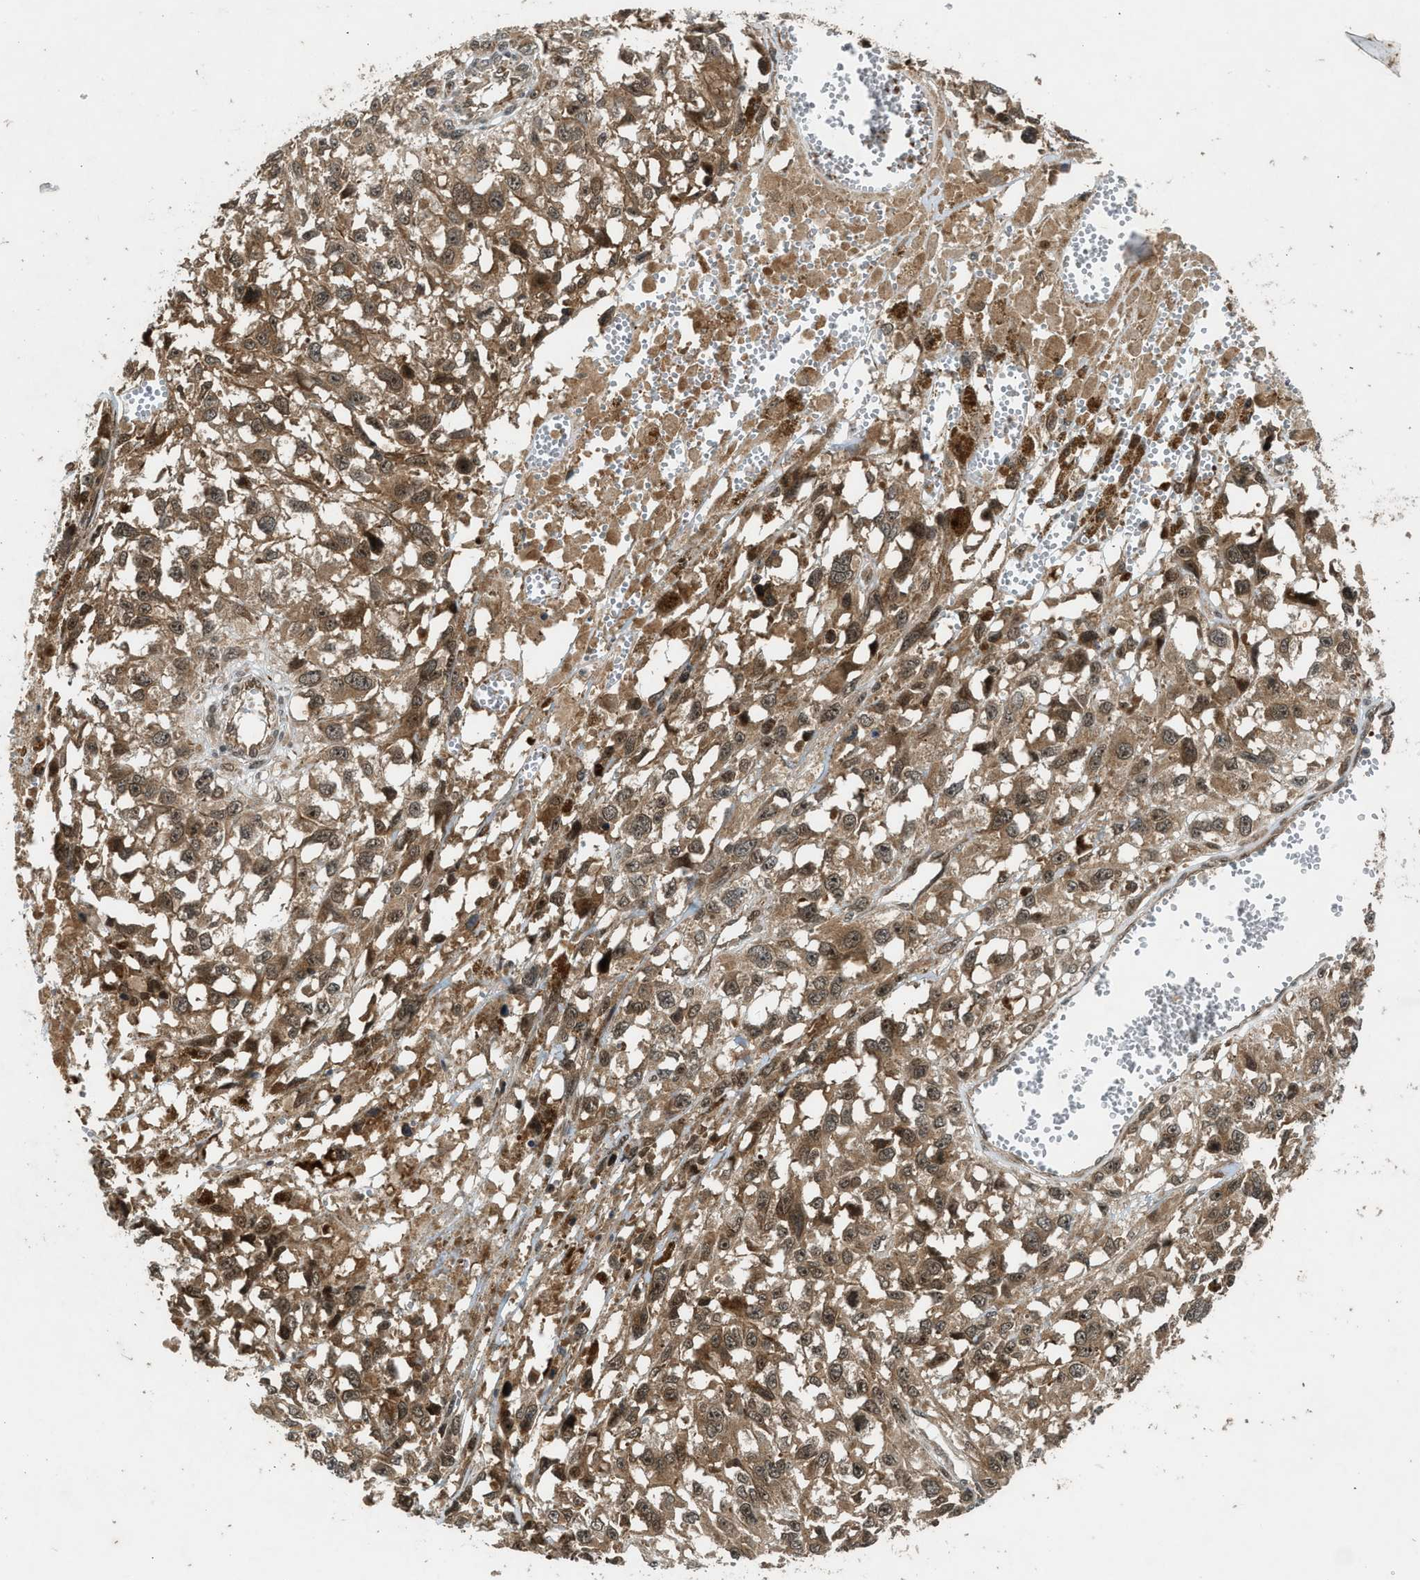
{"staining": {"intensity": "moderate", "quantity": ">75%", "location": "cytoplasmic/membranous"}, "tissue": "melanoma", "cell_type": "Tumor cells", "image_type": "cancer", "snomed": [{"axis": "morphology", "description": "Malignant melanoma, Metastatic site"}, {"axis": "topography", "description": "Lymph node"}], "caption": "DAB (3,3'-diaminobenzidine) immunohistochemical staining of human melanoma demonstrates moderate cytoplasmic/membranous protein staining in about >75% of tumor cells.", "gene": "TXNL1", "patient": {"sex": "male", "age": 59}}